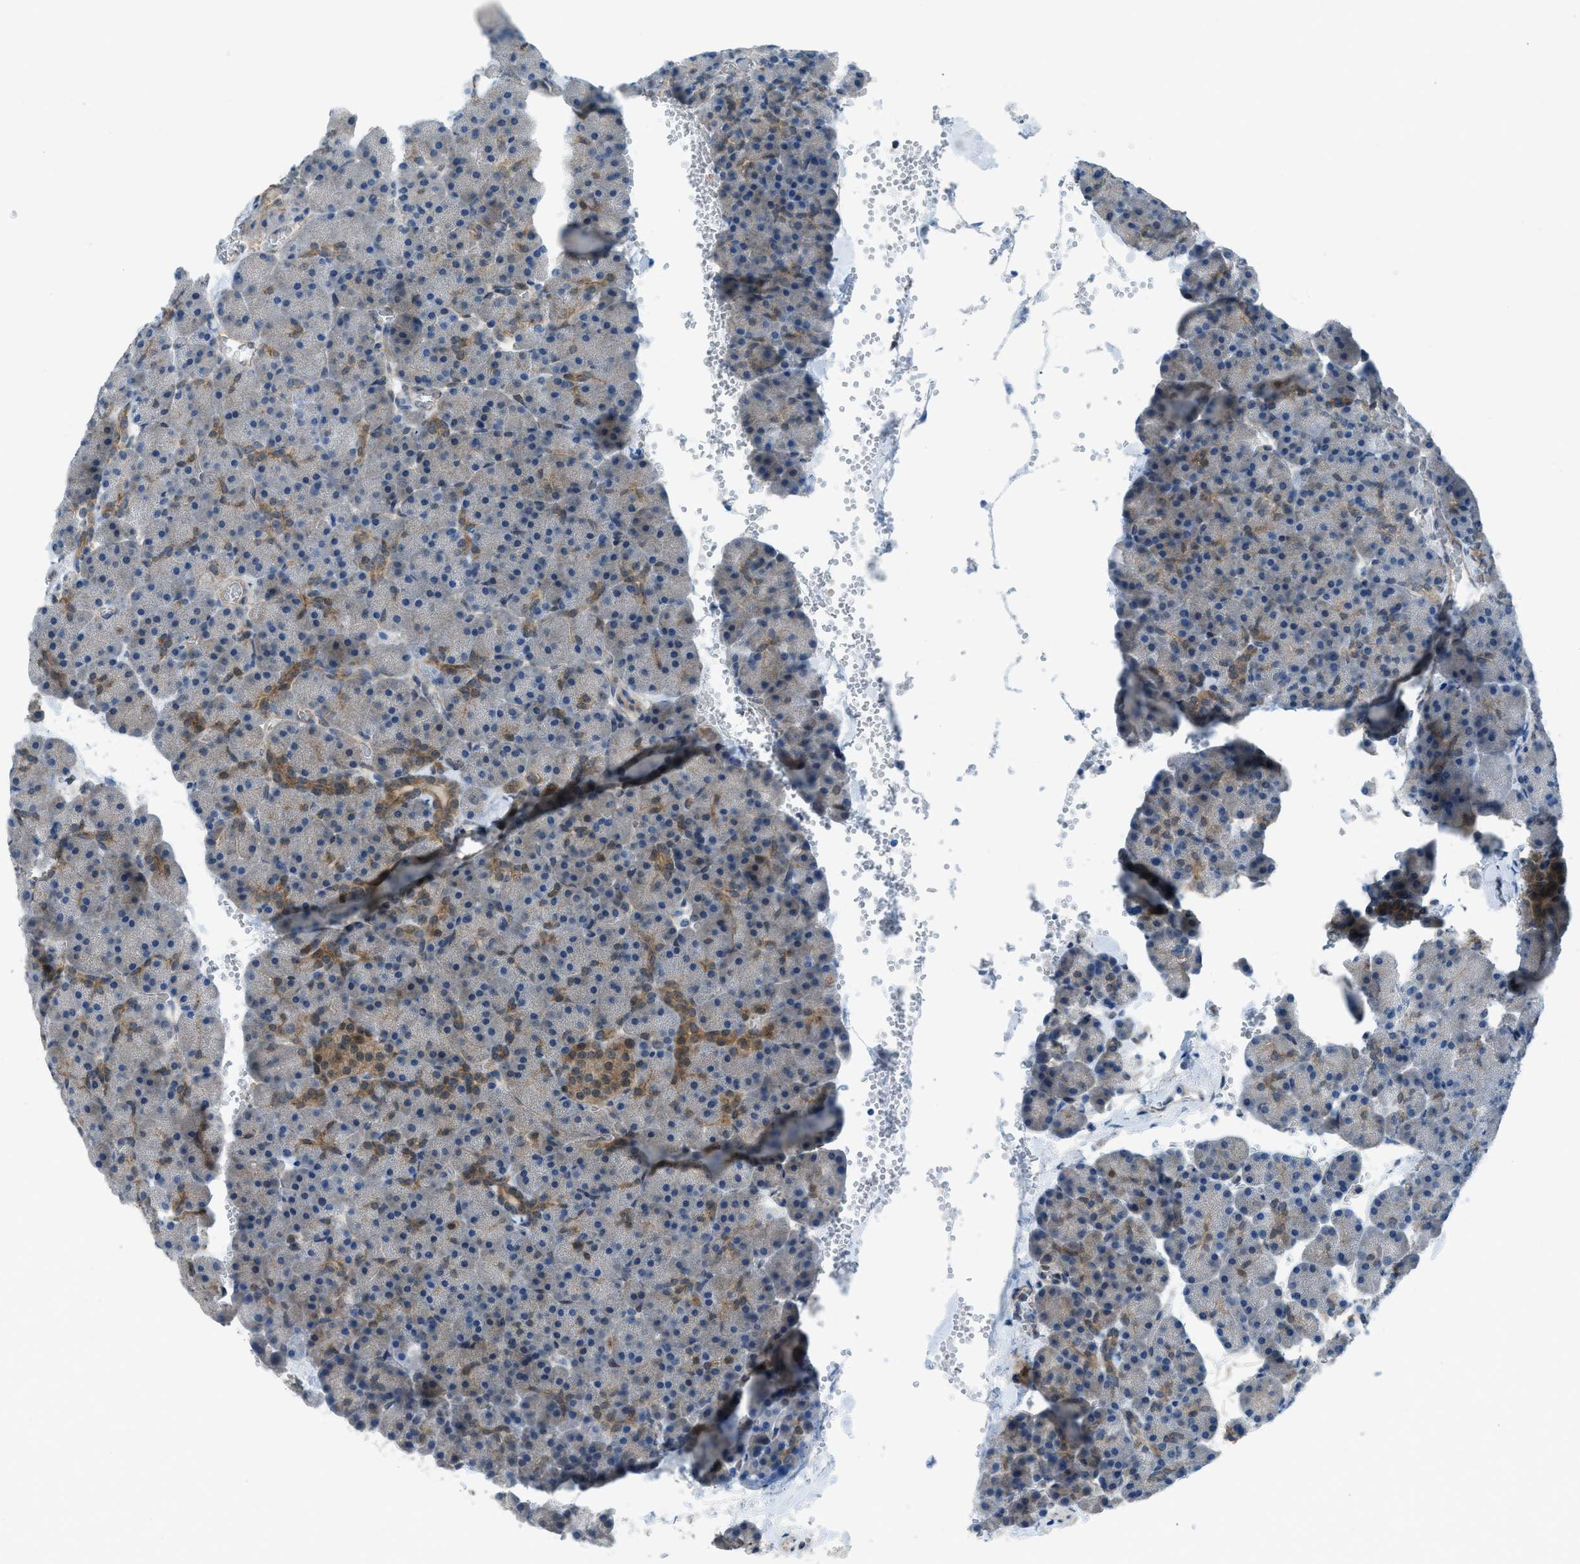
{"staining": {"intensity": "moderate", "quantity": "<25%", "location": "cytoplasmic/membranous"}, "tissue": "pancreas", "cell_type": "Exocrine glandular cells", "image_type": "normal", "snomed": [{"axis": "morphology", "description": "Normal tissue, NOS"}, {"axis": "topography", "description": "Pancreas"}], "caption": "DAB immunohistochemical staining of unremarkable pancreas exhibits moderate cytoplasmic/membranous protein staining in approximately <25% of exocrine glandular cells.", "gene": "PRKN", "patient": {"sex": "female", "age": 35}}